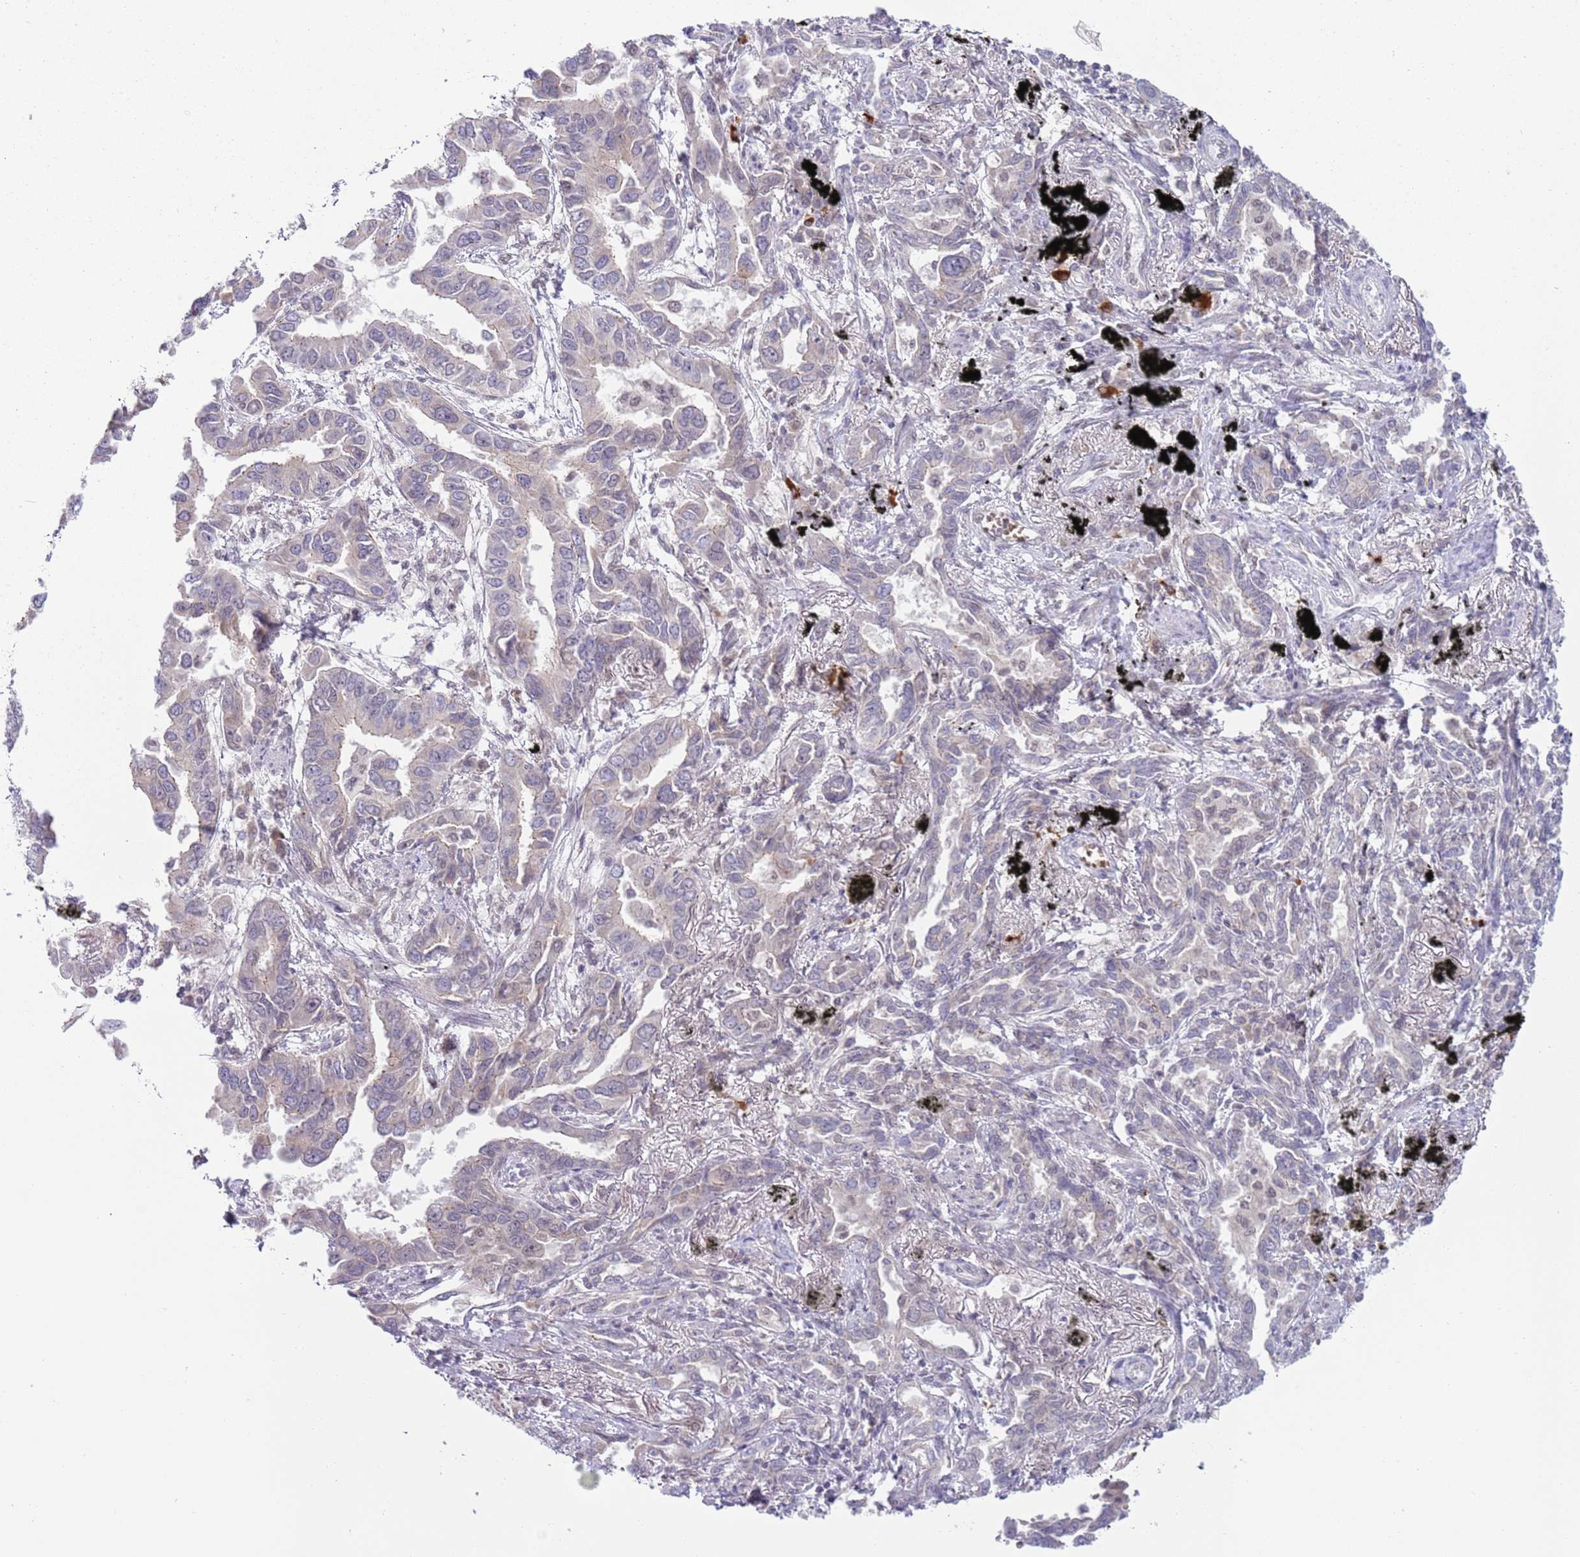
{"staining": {"intensity": "negative", "quantity": "none", "location": "none"}, "tissue": "lung cancer", "cell_type": "Tumor cells", "image_type": "cancer", "snomed": [{"axis": "morphology", "description": "Adenocarcinoma, NOS"}, {"axis": "topography", "description": "Lung"}], "caption": "The photomicrograph reveals no significant expression in tumor cells of lung cancer. Nuclei are stained in blue.", "gene": "TM2D1", "patient": {"sex": "male", "age": 67}}